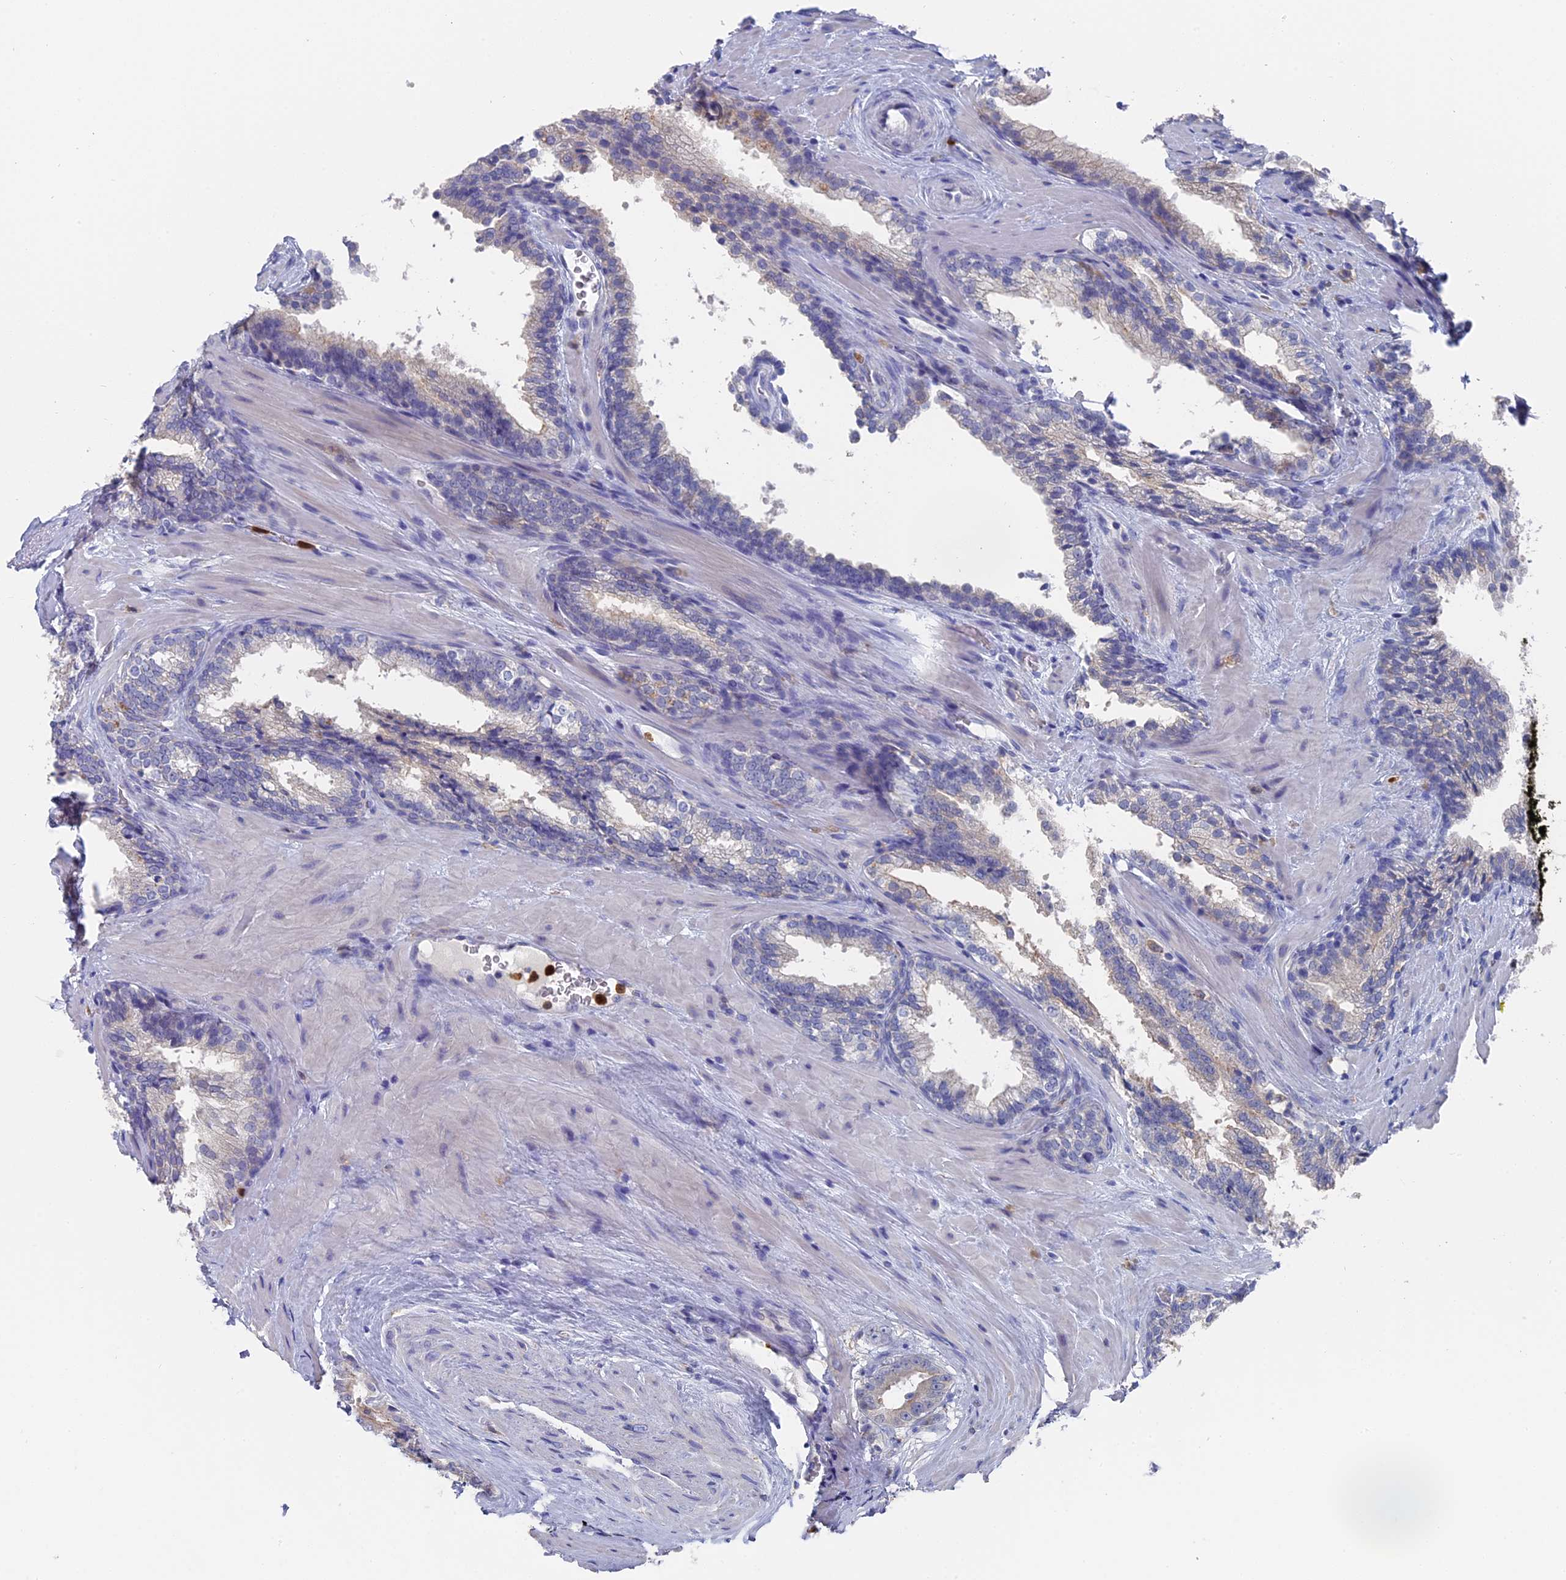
{"staining": {"intensity": "negative", "quantity": "none", "location": "none"}, "tissue": "prostate cancer", "cell_type": "Tumor cells", "image_type": "cancer", "snomed": [{"axis": "morphology", "description": "Adenocarcinoma, High grade"}, {"axis": "topography", "description": "Prostate"}], "caption": "The immunohistochemistry micrograph has no significant expression in tumor cells of high-grade adenocarcinoma (prostate) tissue.", "gene": "NCF4", "patient": {"sex": "male", "age": 57}}